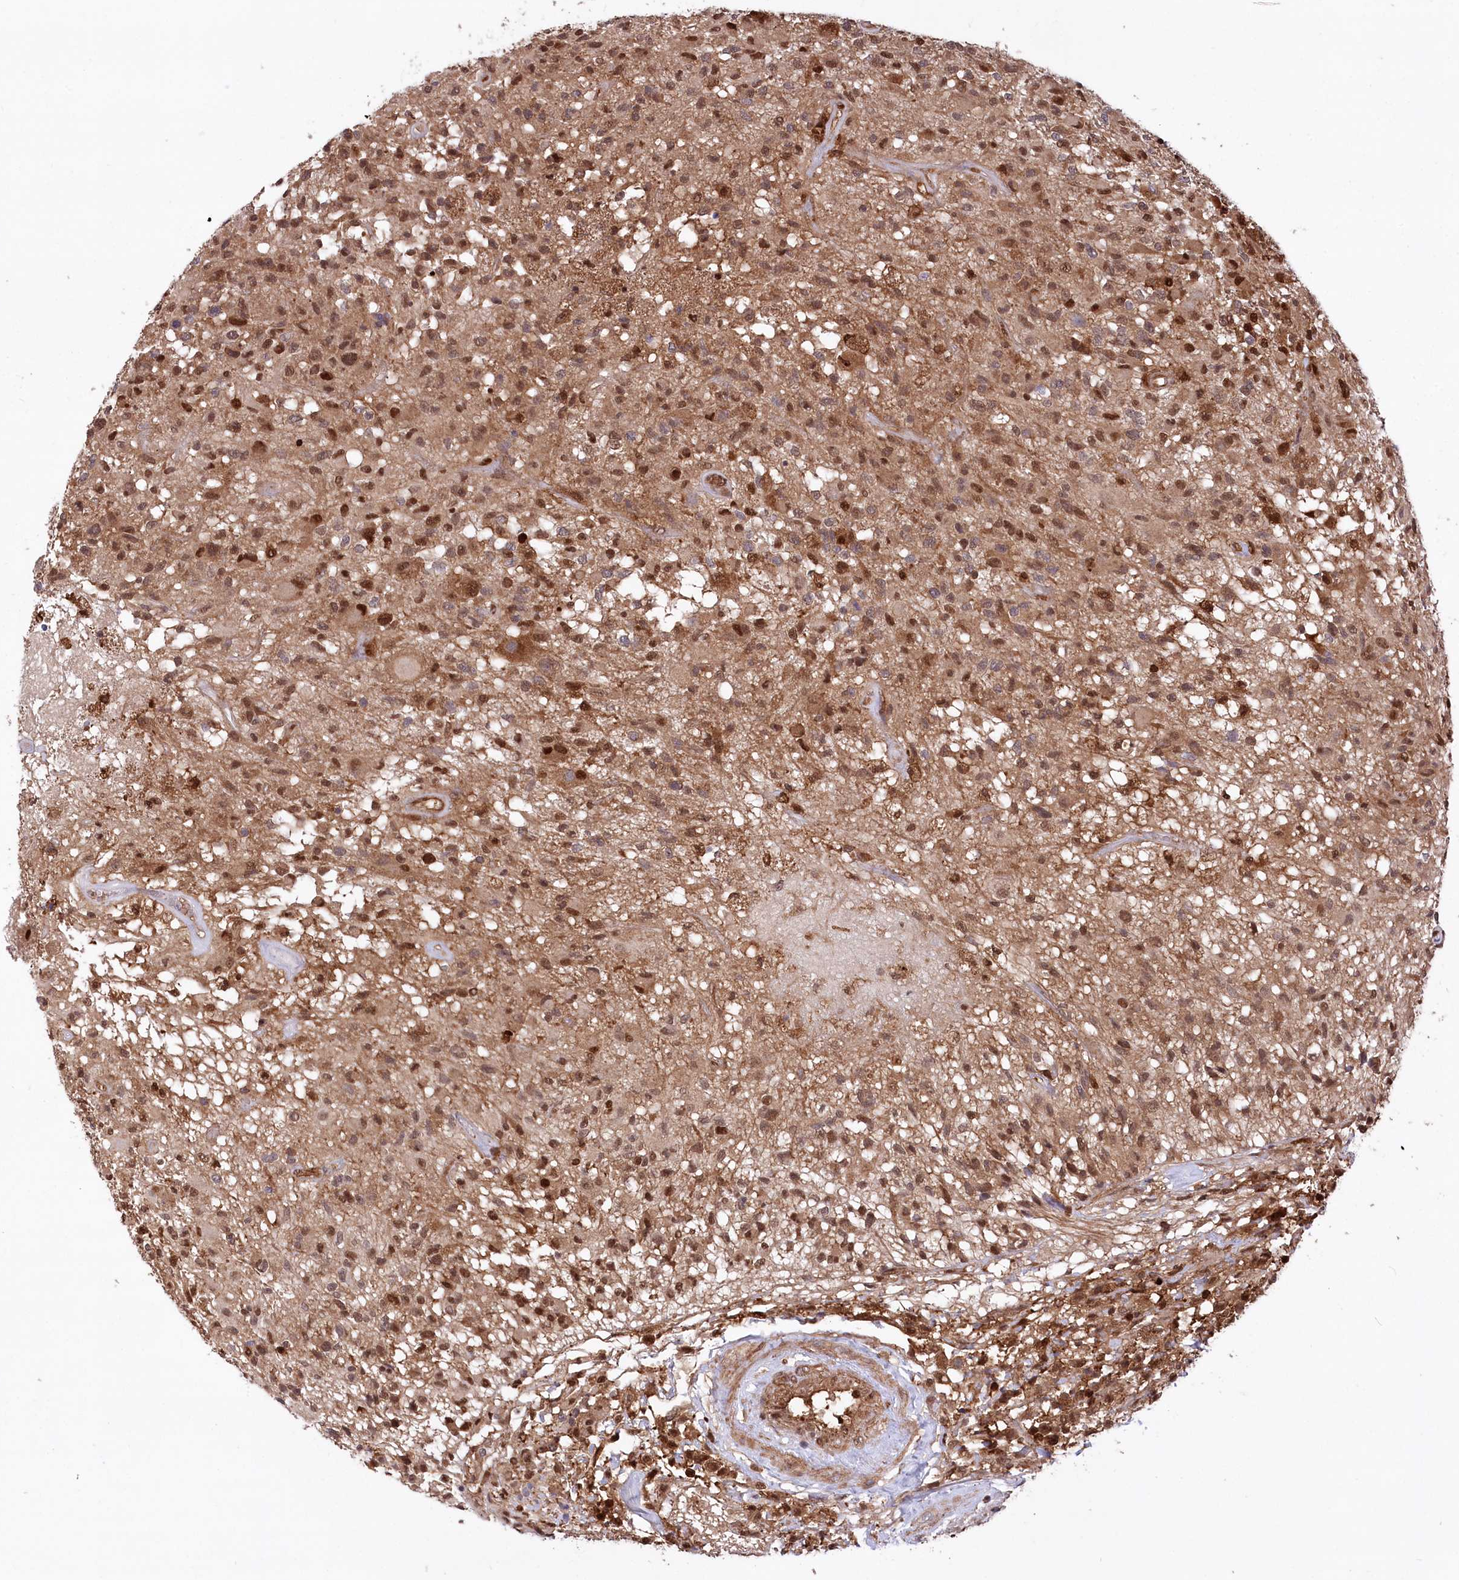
{"staining": {"intensity": "moderate", "quantity": ">75%", "location": "cytoplasmic/membranous,nuclear"}, "tissue": "glioma", "cell_type": "Tumor cells", "image_type": "cancer", "snomed": [{"axis": "morphology", "description": "Glioma, malignant, High grade"}, {"axis": "morphology", "description": "Glioblastoma, NOS"}, {"axis": "topography", "description": "Brain"}], "caption": "Protein staining demonstrates moderate cytoplasmic/membranous and nuclear positivity in about >75% of tumor cells in malignant glioma (high-grade). The protein of interest is shown in brown color, while the nuclei are stained blue.", "gene": "LSG1", "patient": {"sex": "male", "age": 60}}